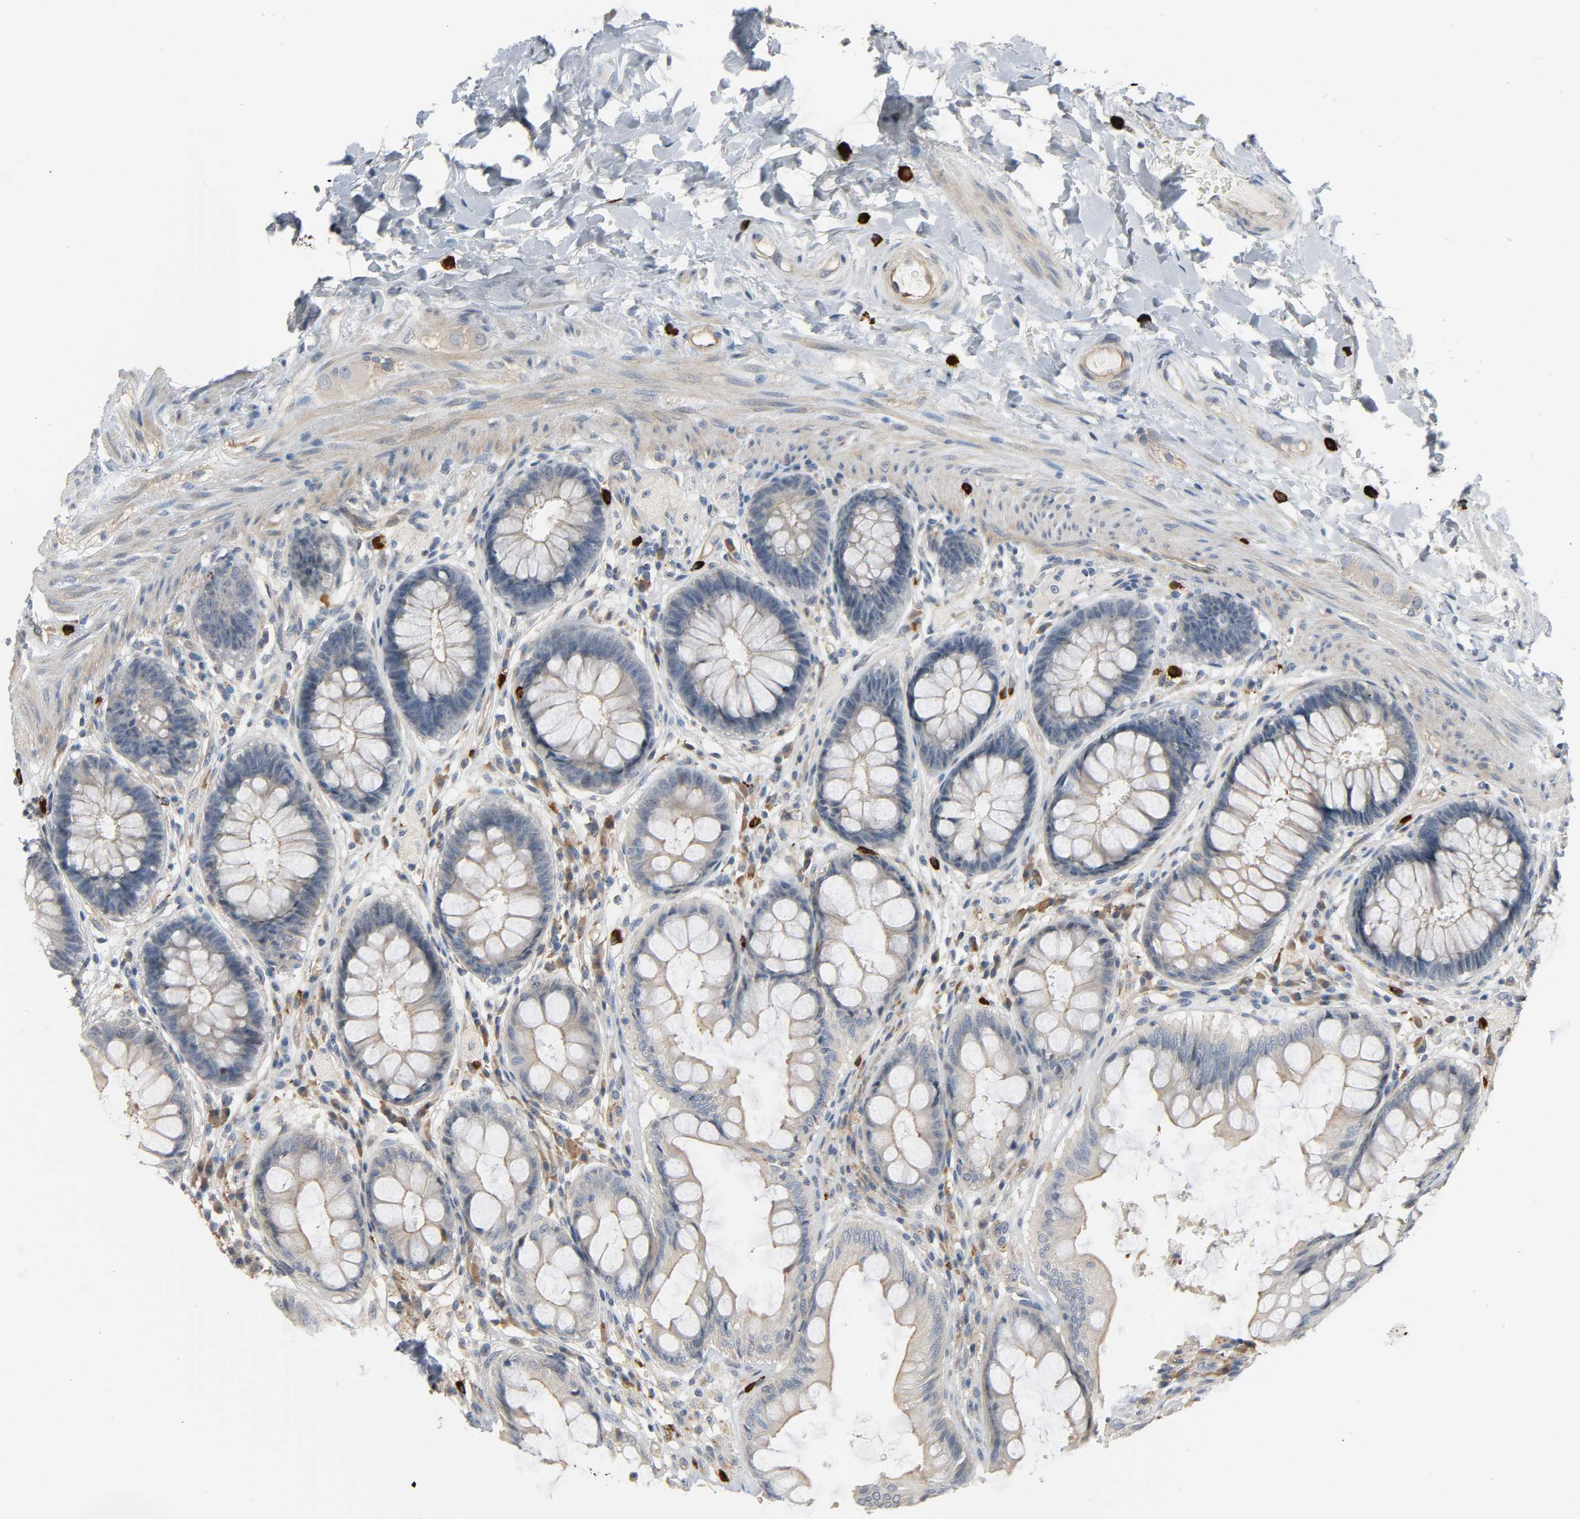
{"staining": {"intensity": "weak", "quantity": "25%-75%", "location": "cytoplasmic/membranous"}, "tissue": "rectum", "cell_type": "Glandular cells", "image_type": "normal", "snomed": [{"axis": "morphology", "description": "Normal tissue, NOS"}, {"axis": "topography", "description": "Rectum"}], "caption": "This is a photomicrograph of immunohistochemistry staining of unremarkable rectum, which shows weak positivity in the cytoplasmic/membranous of glandular cells.", "gene": "LIMCH1", "patient": {"sex": "female", "age": 46}}